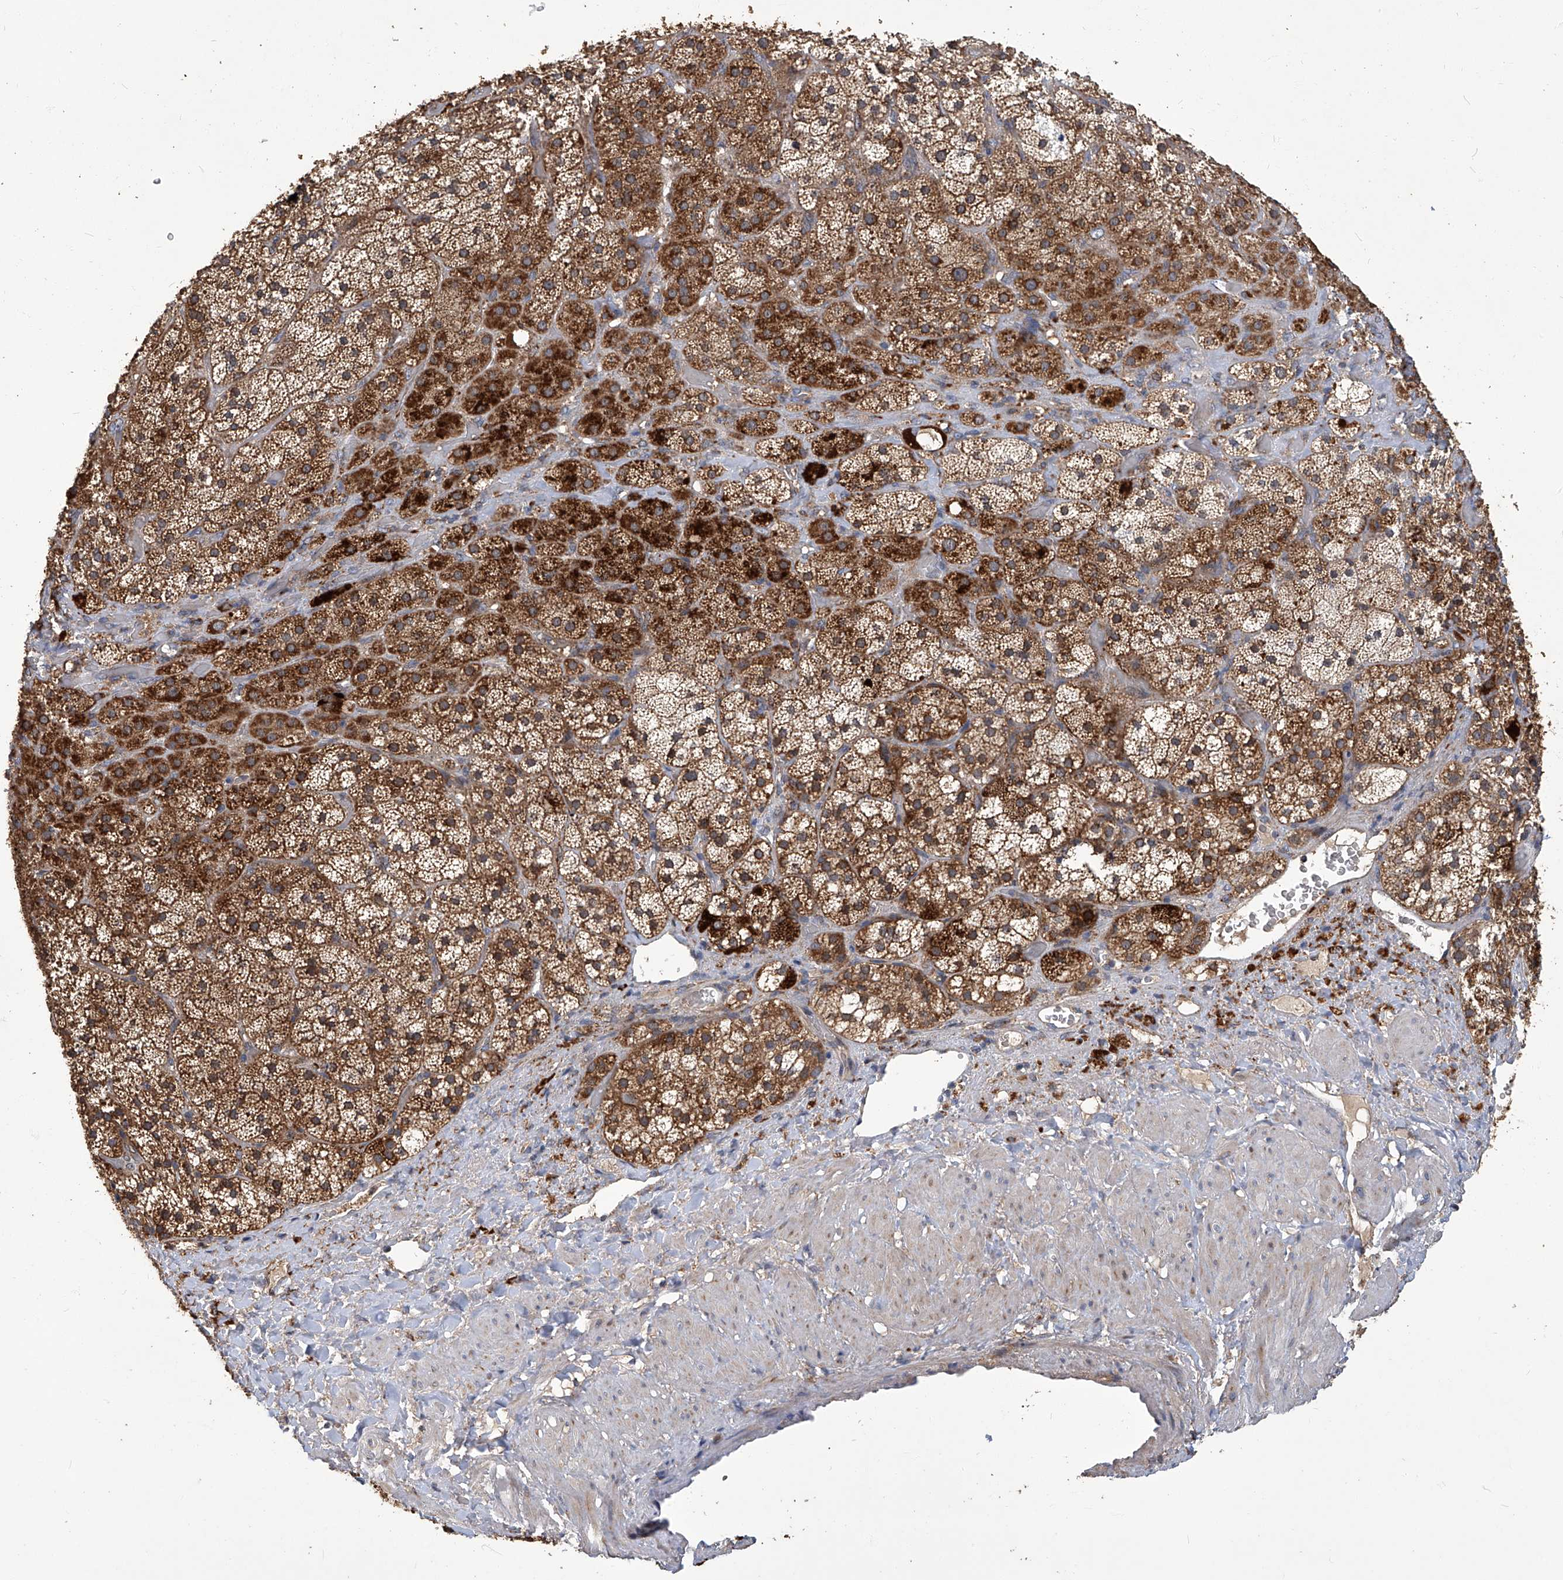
{"staining": {"intensity": "strong", "quantity": ">75%", "location": "cytoplasmic/membranous"}, "tissue": "adrenal gland", "cell_type": "Glandular cells", "image_type": "normal", "snomed": [{"axis": "morphology", "description": "Normal tissue, NOS"}, {"axis": "topography", "description": "Adrenal gland"}], "caption": "Adrenal gland was stained to show a protein in brown. There is high levels of strong cytoplasmic/membranous expression in about >75% of glandular cells. (DAB = brown stain, brightfield microscopy at high magnification).", "gene": "TNFRSF13B", "patient": {"sex": "male", "age": 57}}